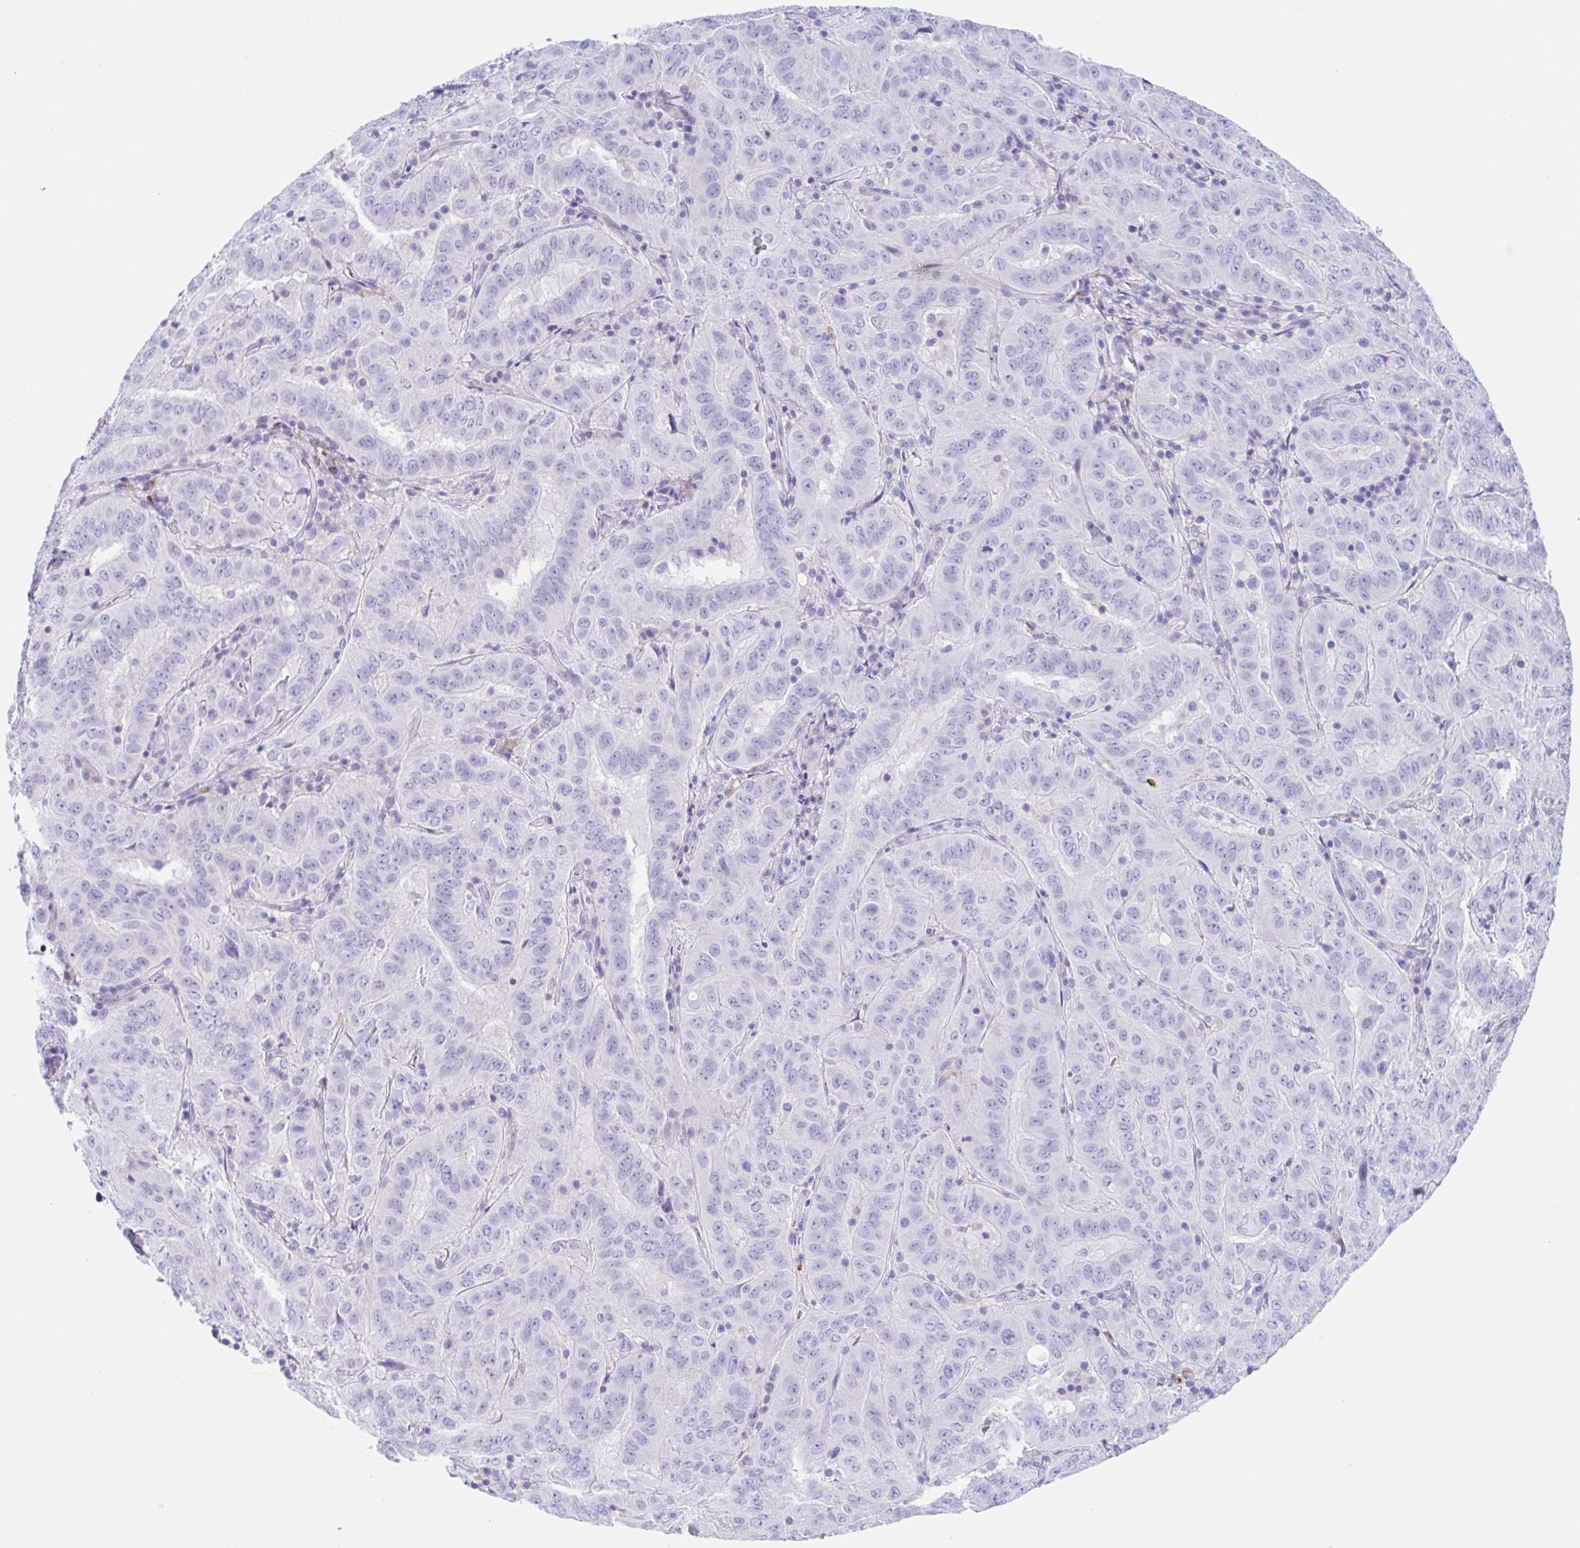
{"staining": {"intensity": "negative", "quantity": "none", "location": "none"}, "tissue": "pancreatic cancer", "cell_type": "Tumor cells", "image_type": "cancer", "snomed": [{"axis": "morphology", "description": "Adenocarcinoma, NOS"}, {"axis": "topography", "description": "Pancreas"}], "caption": "High magnification brightfield microscopy of adenocarcinoma (pancreatic) stained with DAB (3,3'-diaminobenzidine) (brown) and counterstained with hematoxylin (blue): tumor cells show no significant staining. Nuclei are stained in blue.", "gene": "ANKRD9", "patient": {"sex": "male", "age": 63}}